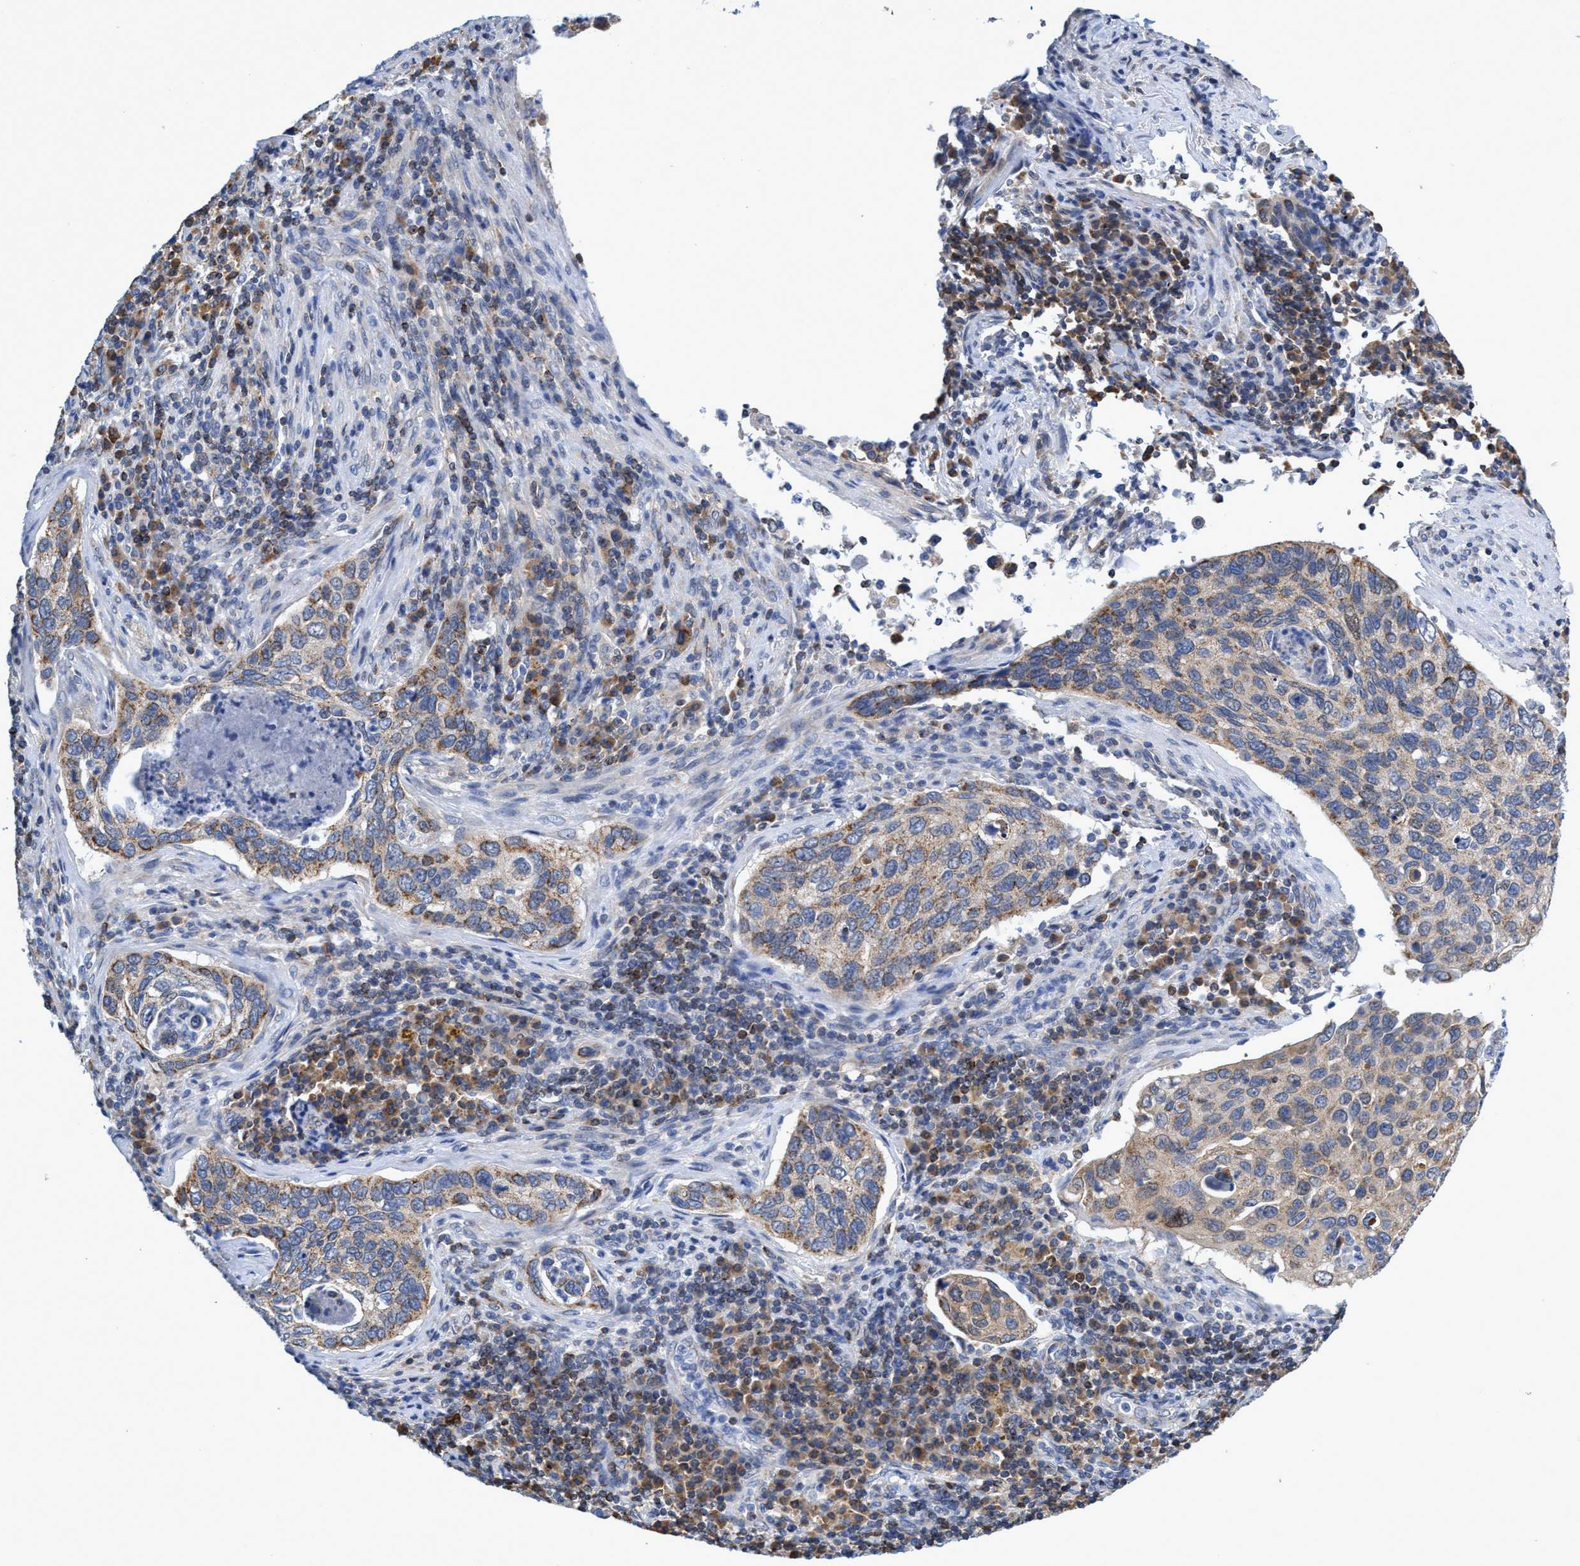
{"staining": {"intensity": "weak", "quantity": ">75%", "location": "cytoplasmic/membranous"}, "tissue": "cervical cancer", "cell_type": "Tumor cells", "image_type": "cancer", "snomed": [{"axis": "morphology", "description": "Squamous cell carcinoma, NOS"}, {"axis": "topography", "description": "Cervix"}], "caption": "Immunohistochemistry (IHC) image of human cervical cancer stained for a protein (brown), which displays low levels of weak cytoplasmic/membranous expression in about >75% of tumor cells.", "gene": "CRYZ", "patient": {"sex": "female", "age": 53}}